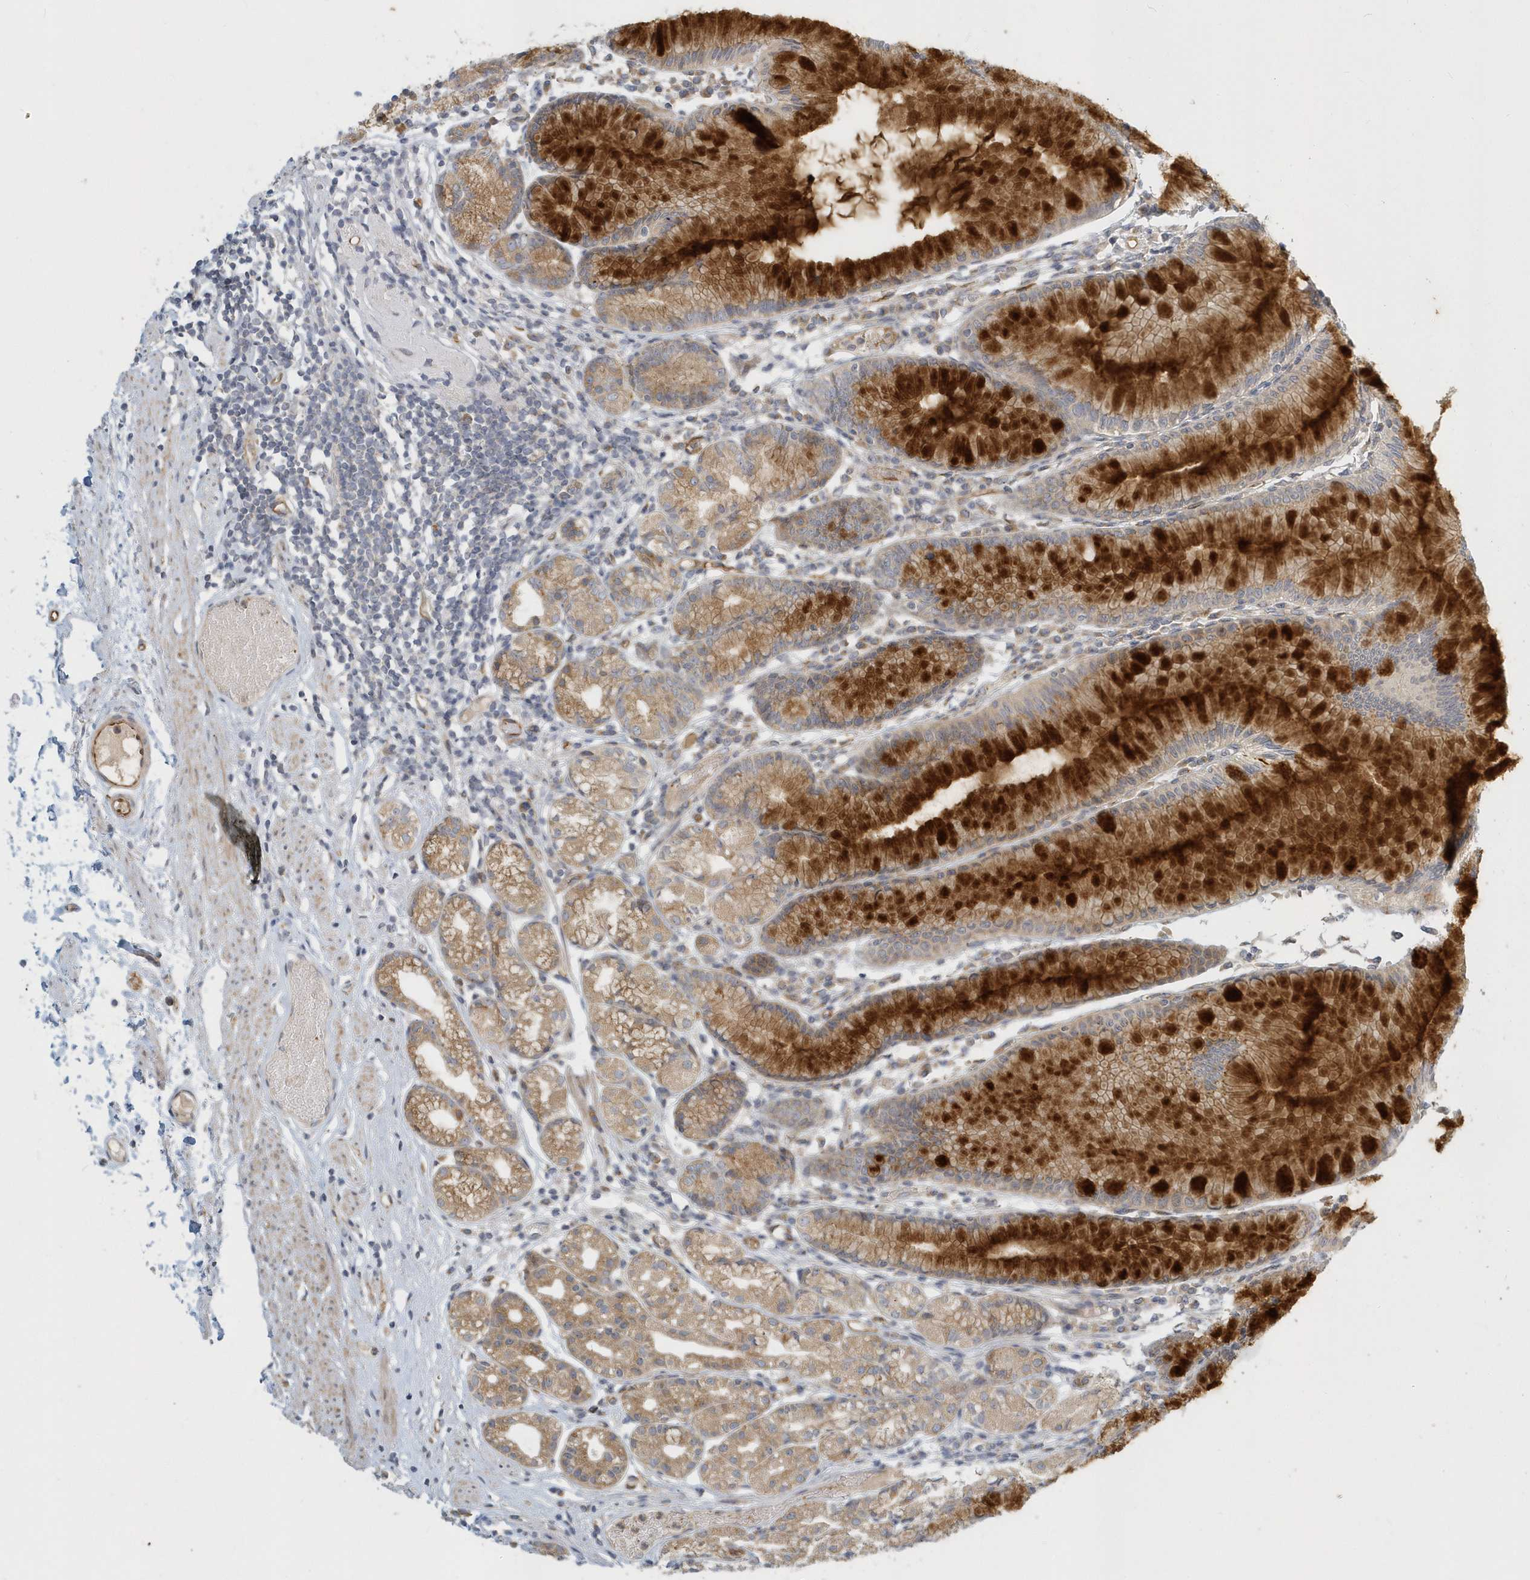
{"staining": {"intensity": "strong", "quantity": "25%-75%", "location": "cytoplasmic/membranous"}, "tissue": "stomach", "cell_type": "Glandular cells", "image_type": "normal", "snomed": [{"axis": "morphology", "description": "Normal tissue, NOS"}, {"axis": "topography", "description": "Stomach"}], "caption": "High-power microscopy captured an immunohistochemistry micrograph of normal stomach, revealing strong cytoplasmic/membranous positivity in about 25%-75% of glandular cells. Immunohistochemistry (ihc) stains the protein in brown and the nuclei are stained blue.", "gene": "NAPB", "patient": {"sex": "female", "age": 57}}